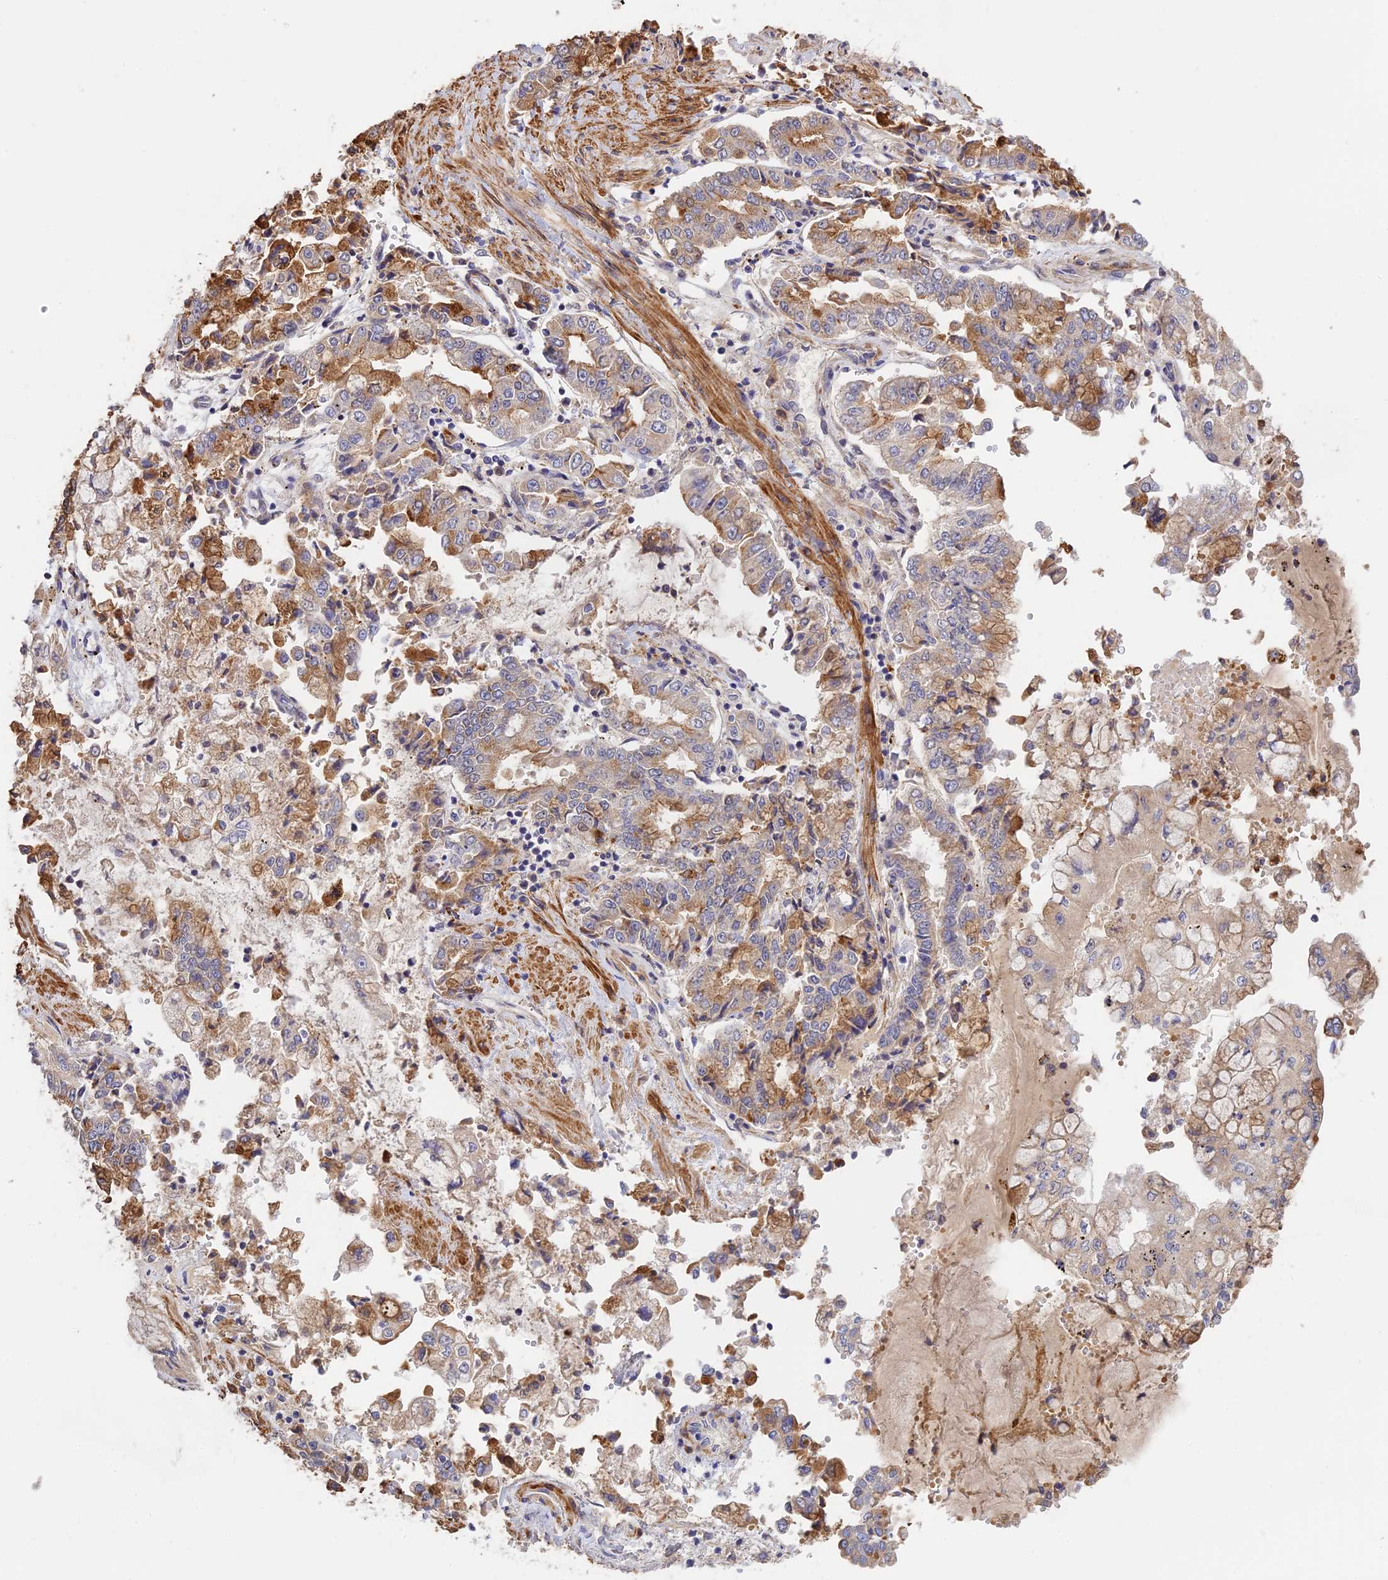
{"staining": {"intensity": "moderate", "quantity": "25%-75%", "location": "cytoplasmic/membranous"}, "tissue": "stomach cancer", "cell_type": "Tumor cells", "image_type": "cancer", "snomed": [{"axis": "morphology", "description": "Adenocarcinoma, NOS"}, {"axis": "topography", "description": "Stomach"}], "caption": "Human stomach adenocarcinoma stained for a protein (brown) shows moderate cytoplasmic/membranous positive positivity in approximately 25%-75% of tumor cells.", "gene": "CWH43", "patient": {"sex": "male", "age": 76}}